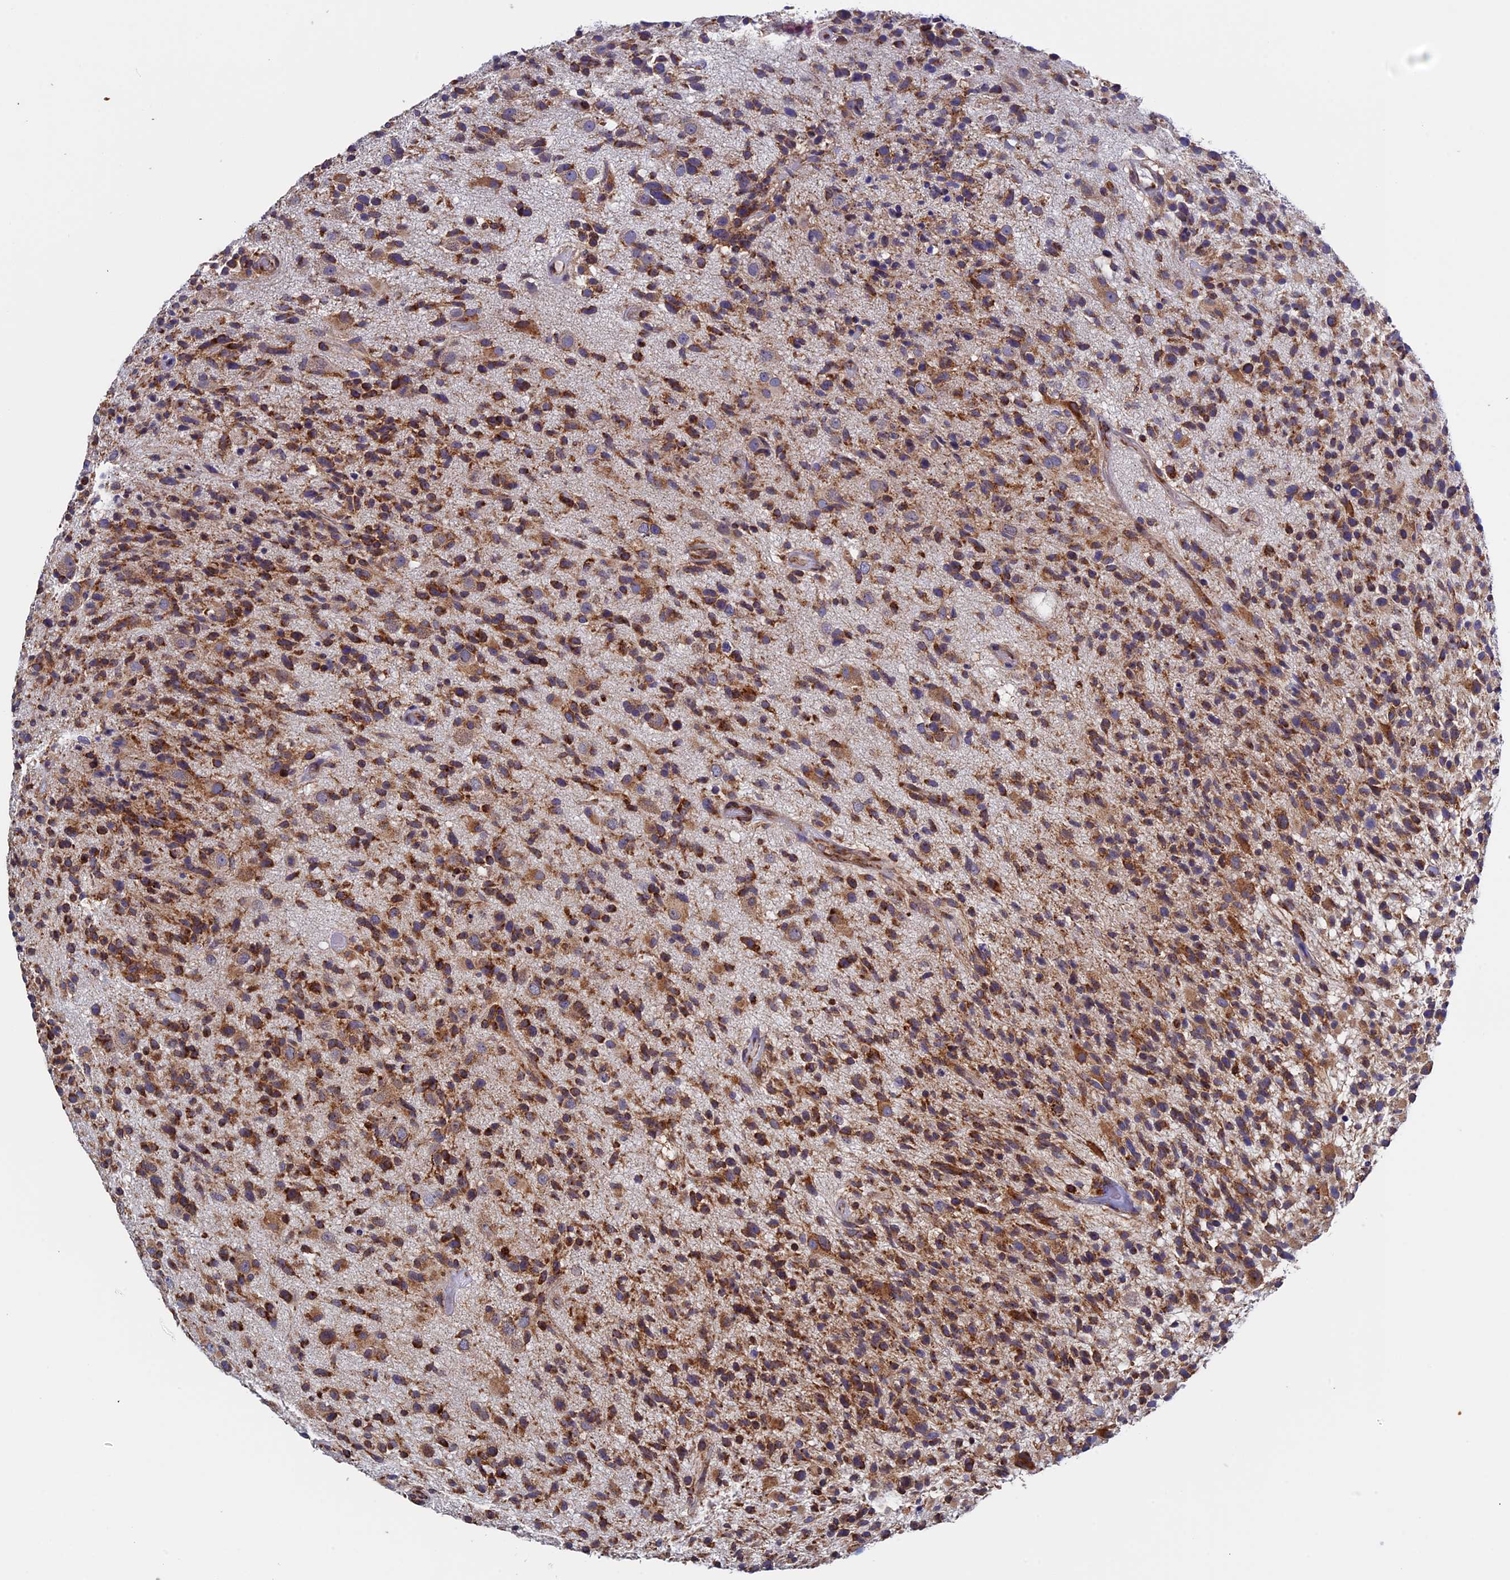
{"staining": {"intensity": "strong", "quantity": ">75%", "location": "cytoplasmic/membranous"}, "tissue": "glioma", "cell_type": "Tumor cells", "image_type": "cancer", "snomed": [{"axis": "morphology", "description": "Glioma, malignant, High grade"}, {"axis": "morphology", "description": "Glioblastoma, NOS"}, {"axis": "topography", "description": "Brain"}], "caption": "Malignant glioma (high-grade) stained with a brown dye exhibits strong cytoplasmic/membranous positive positivity in approximately >75% of tumor cells.", "gene": "SLC9A5", "patient": {"sex": "male", "age": 60}}